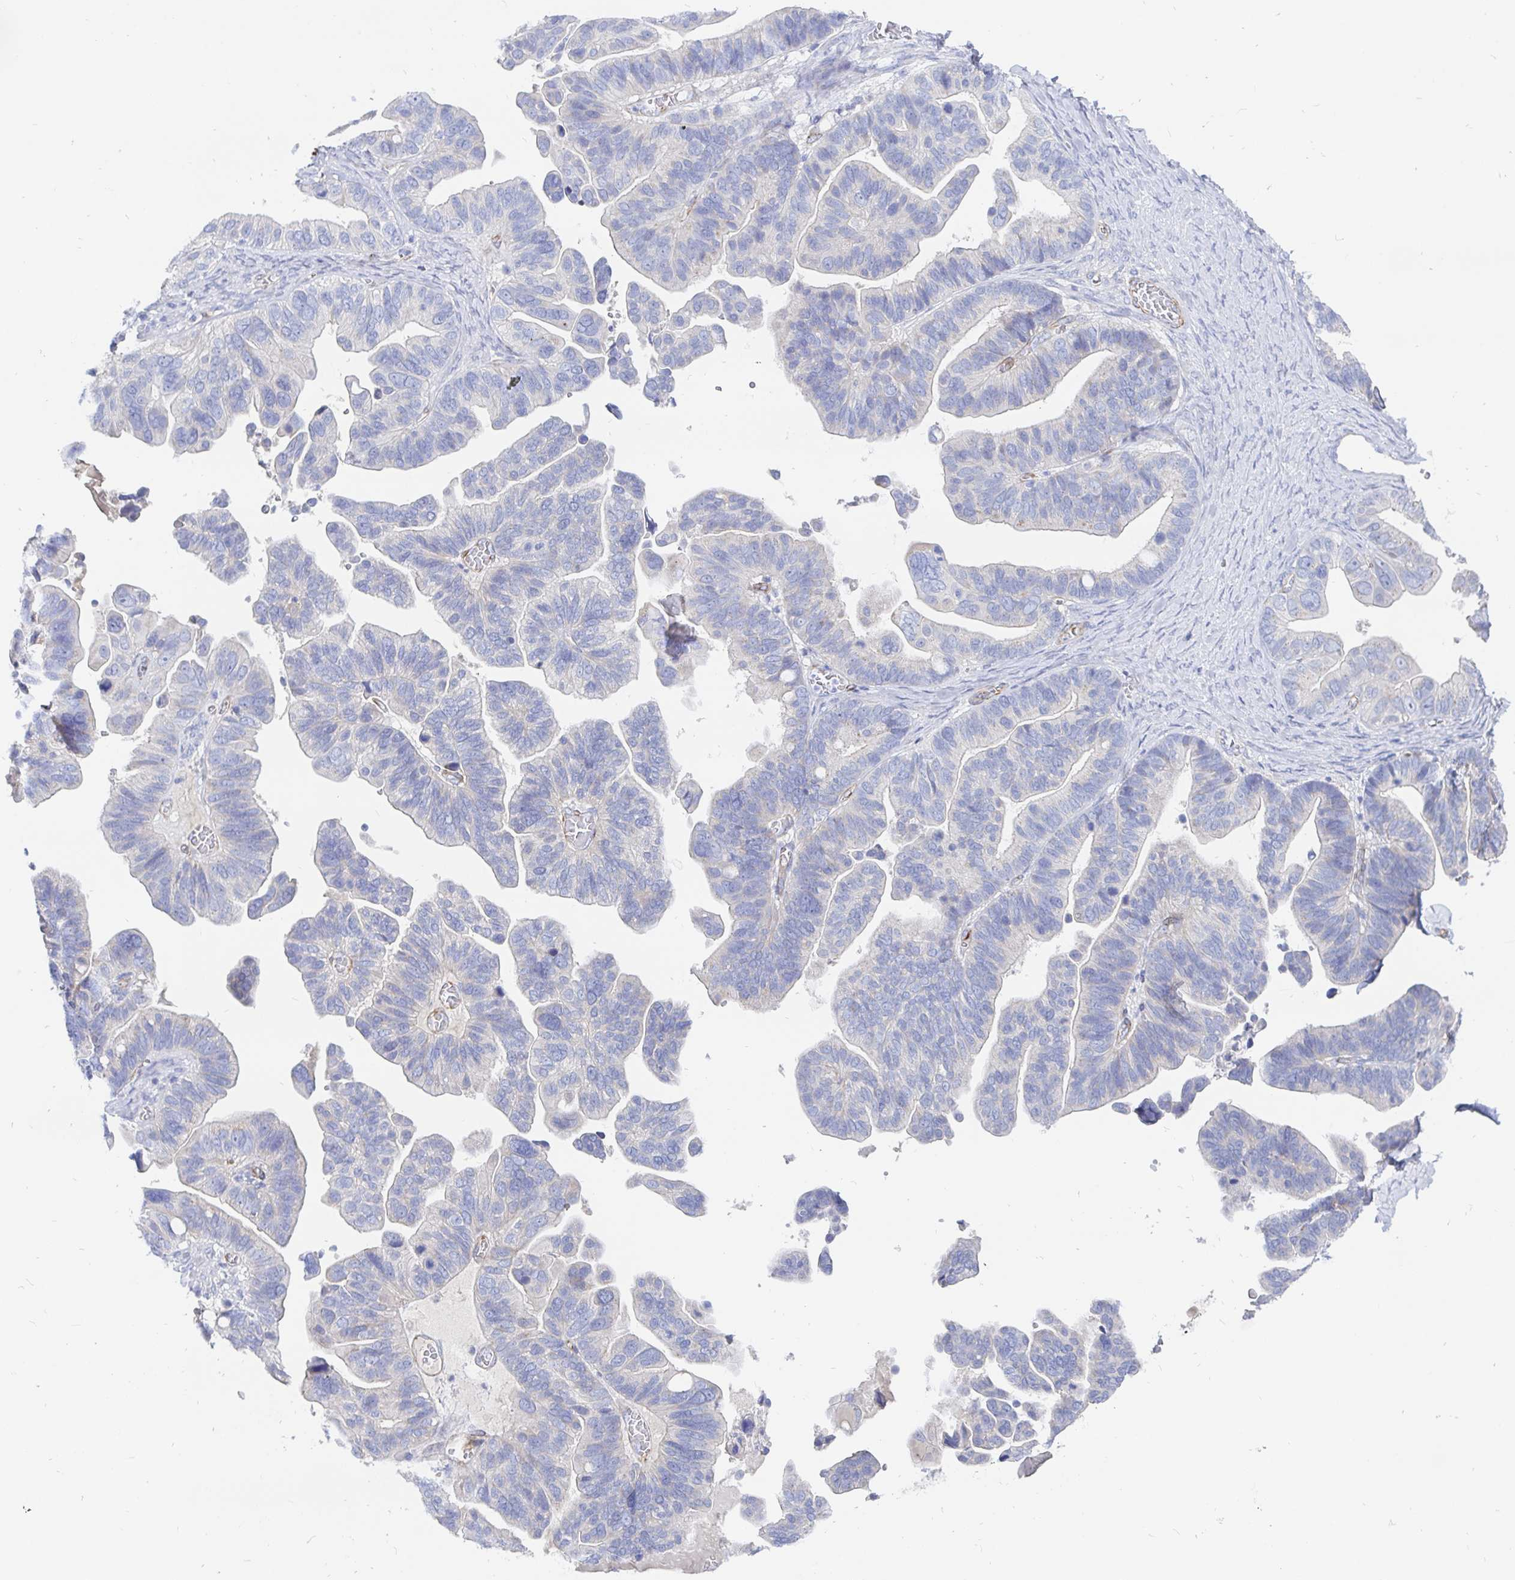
{"staining": {"intensity": "negative", "quantity": "none", "location": "none"}, "tissue": "ovarian cancer", "cell_type": "Tumor cells", "image_type": "cancer", "snomed": [{"axis": "morphology", "description": "Cystadenocarcinoma, serous, NOS"}, {"axis": "topography", "description": "Ovary"}], "caption": "The micrograph shows no significant staining in tumor cells of ovarian cancer (serous cystadenocarcinoma).", "gene": "COX16", "patient": {"sex": "female", "age": 56}}